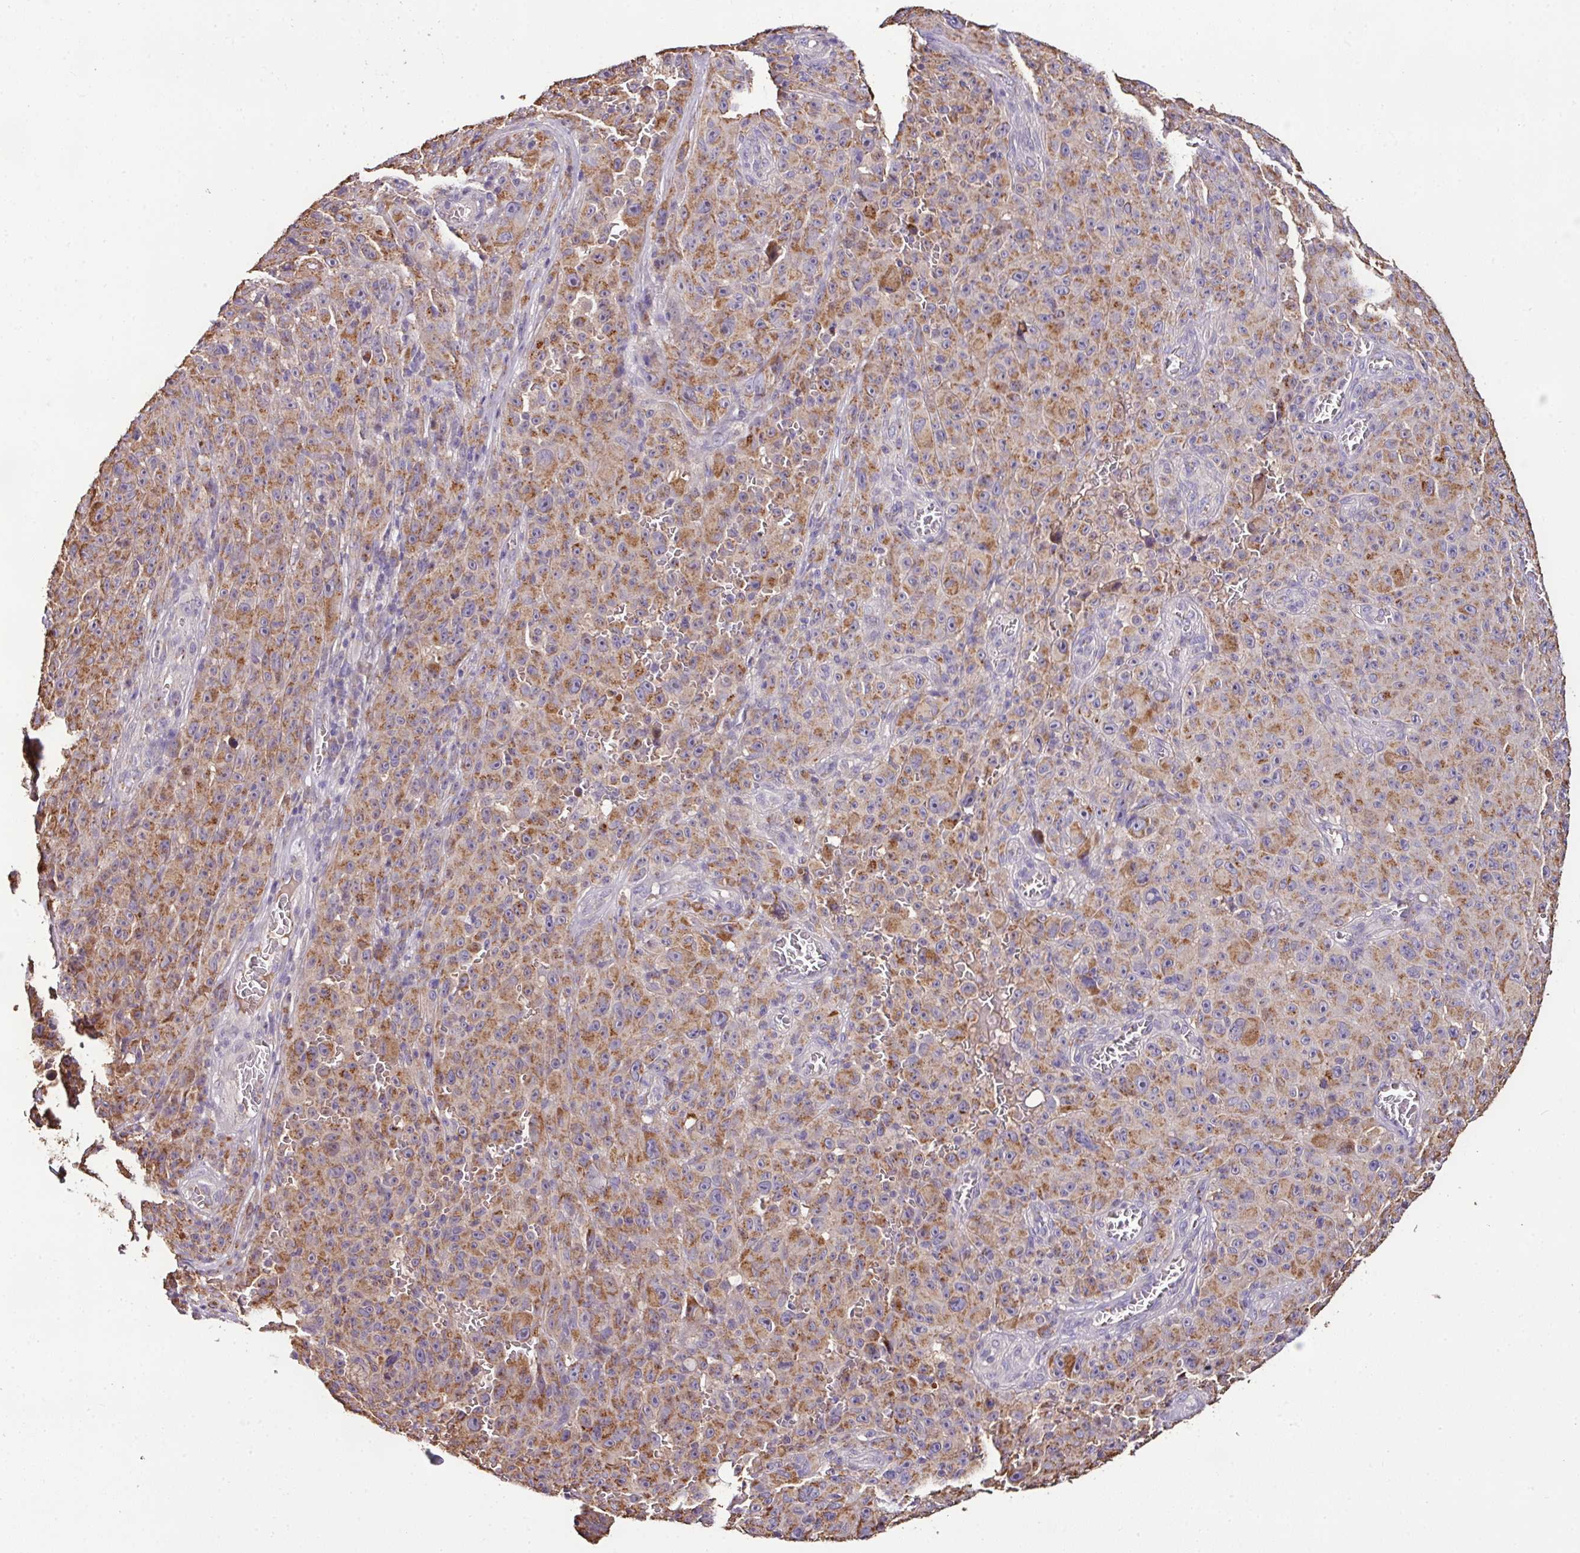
{"staining": {"intensity": "moderate", "quantity": ">75%", "location": "cytoplasmic/membranous"}, "tissue": "melanoma", "cell_type": "Tumor cells", "image_type": "cancer", "snomed": [{"axis": "morphology", "description": "Malignant melanoma, NOS"}, {"axis": "topography", "description": "Skin"}], "caption": "Human melanoma stained with a brown dye shows moderate cytoplasmic/membranous positive positivity in approximately >75% of tumor cells.", "gene": "CPD", "patient": {"sex": "female", "age": 82}}